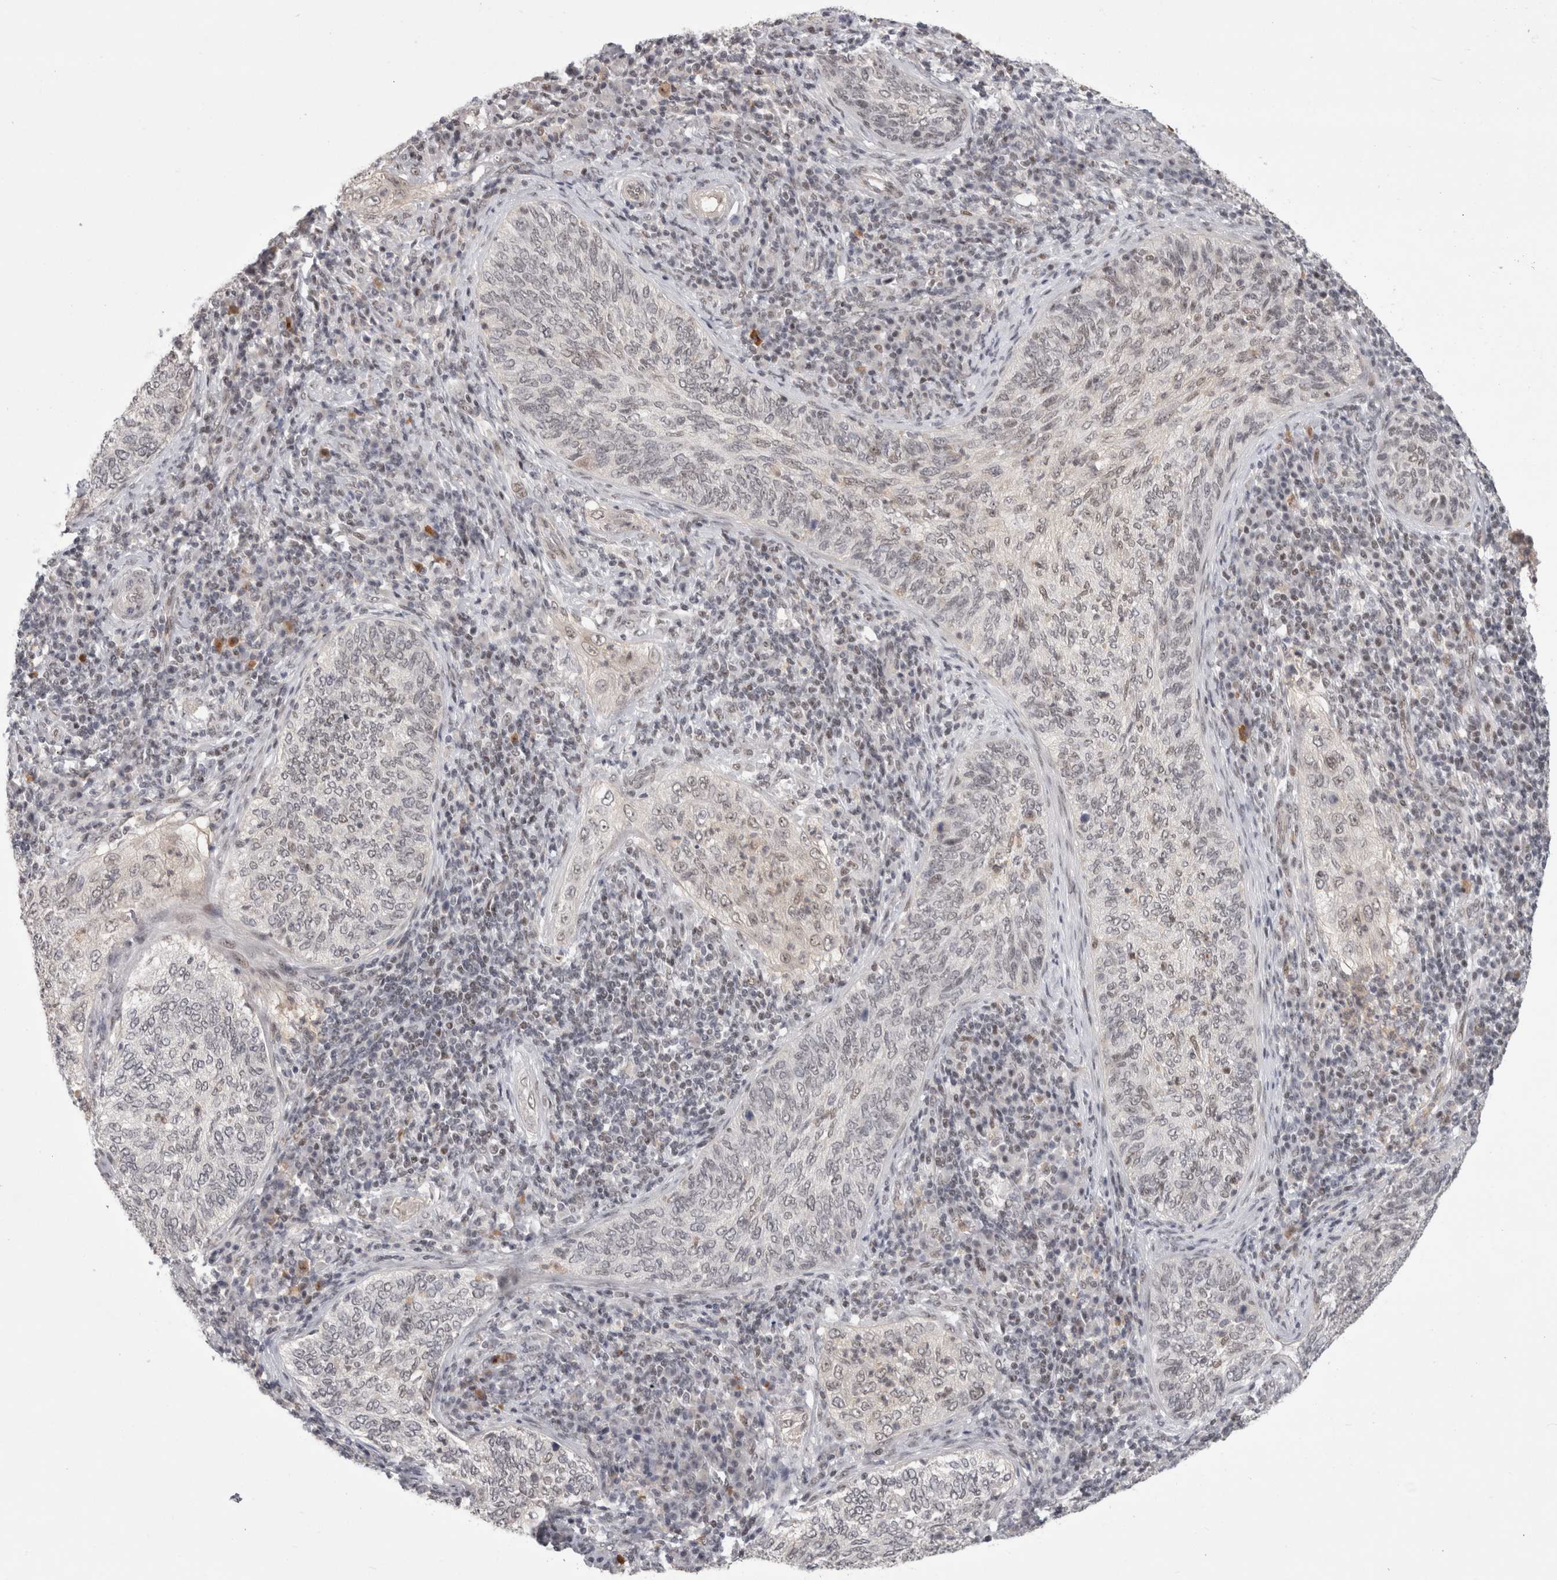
{"staining": {"intensity": "negative", "quantity": "none", "location": "none"}, "tissue": "cervical cancer", "cell_type": "Tumor cells", "image_type": "cancer", "snomed": [{"axis": "morphology", "description": "Squamous cell carcinoma, NOS"}, {"axis": "topography", "description": "Cervix"}], "caption": "The histopathology image exhibits no significant expression in tumor cells of cervical squamous cell carcinoma. (DAB immunohistochemistry visualized using brightfield microscopy, high magnification).", "gene": "SENP6", "patient": {"sex": "female", "age": 30}}